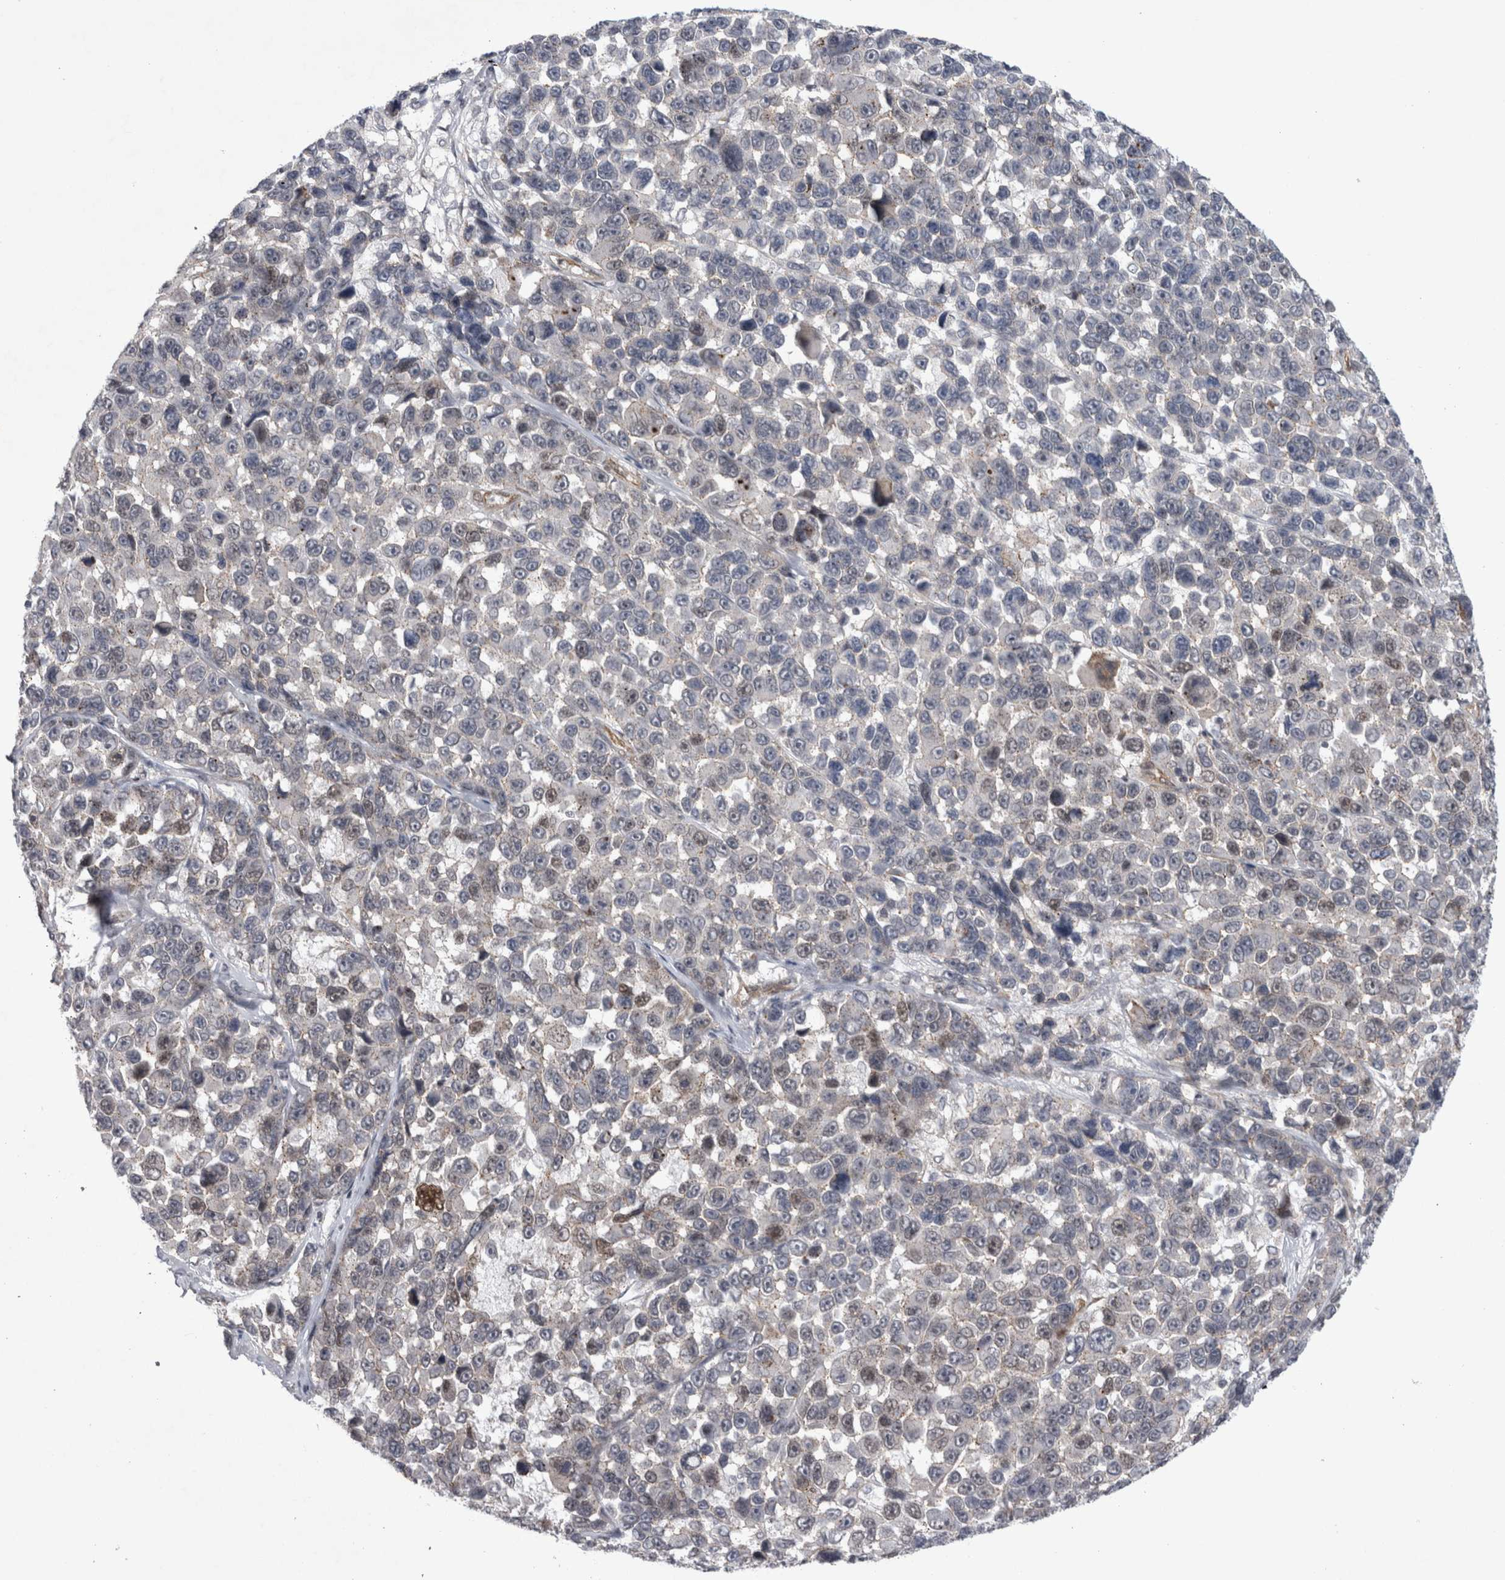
{"staining": {"intensity": "negative", "quantity": "none", "location": "none"}, "tissue": "melanoma", "cell_type": "Tumor cells", "image_type": "cancer", "snomed": [{"axis": "morphology", "description": "Malignant melanoma, NOS"}, {"axis": "topography", "description": "Skin"}], "caption": "Tumor cells show no significant staining in malignant melanoma.", "gene": "PARP11", "patient": {"sex": "male", "age": 53}}